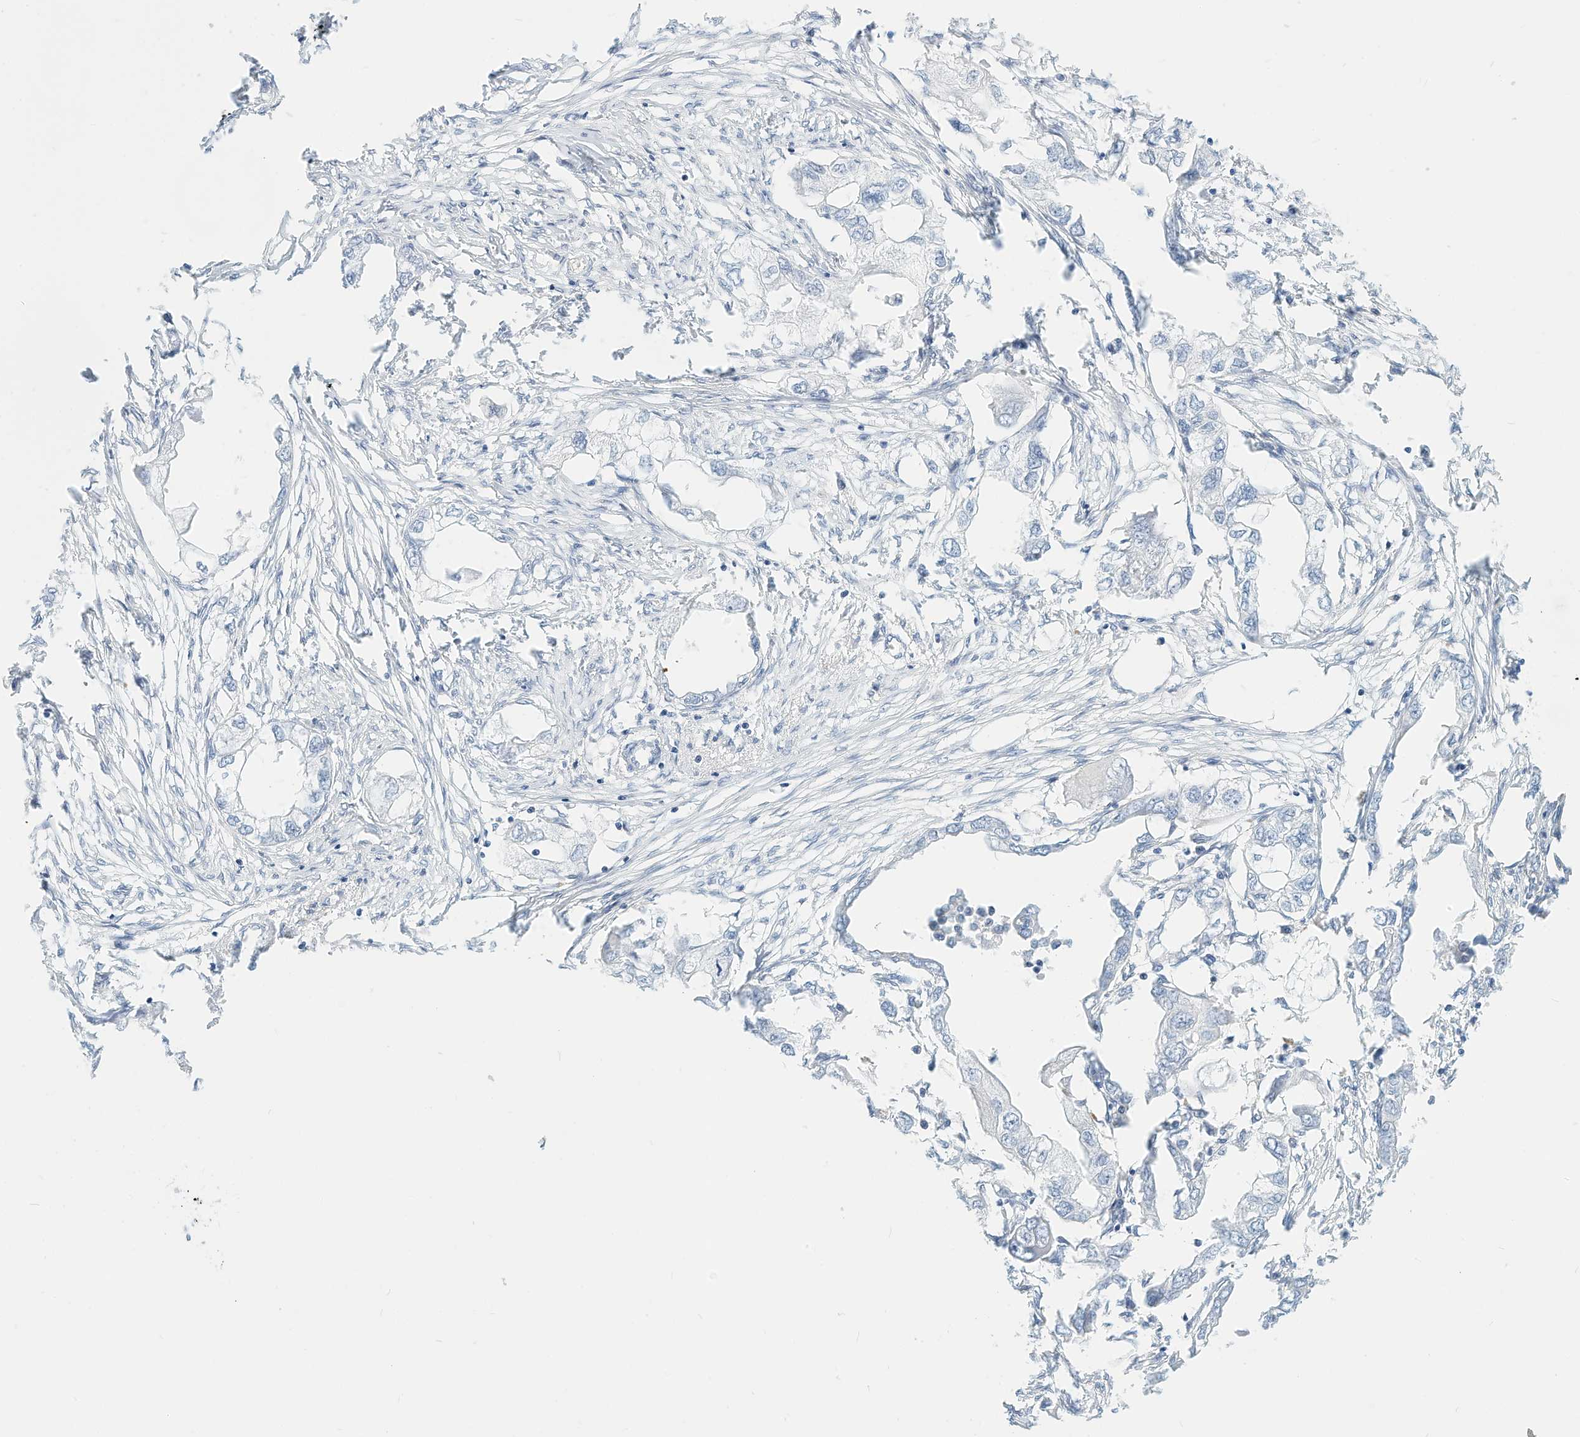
{"staining": {"intensity": "negative", "quantity": "none", "location": "none"}, "tissue": "endometrial cancer", "cell_type": "Tumor cells", "image_type": "cancer", "snomed": [{"axis": "morphology", "description": "Adenocarcinoma, NOS"}, {"axis": "morphology", "description": "Adenocarcinoma, metastatic, NOS"}, {"axis": "topography", "description": "Adipose tissue"}, {"axis": "topography", "description": "Endometrium"}], "caption": "Endometrial cancer (metastatic adenocarcinoma) was stained to show a protein in brown. There is no significant staining in tumor cells.", "gene": "SPOCD1", "patient": {"sex": "female", "age": 67}}